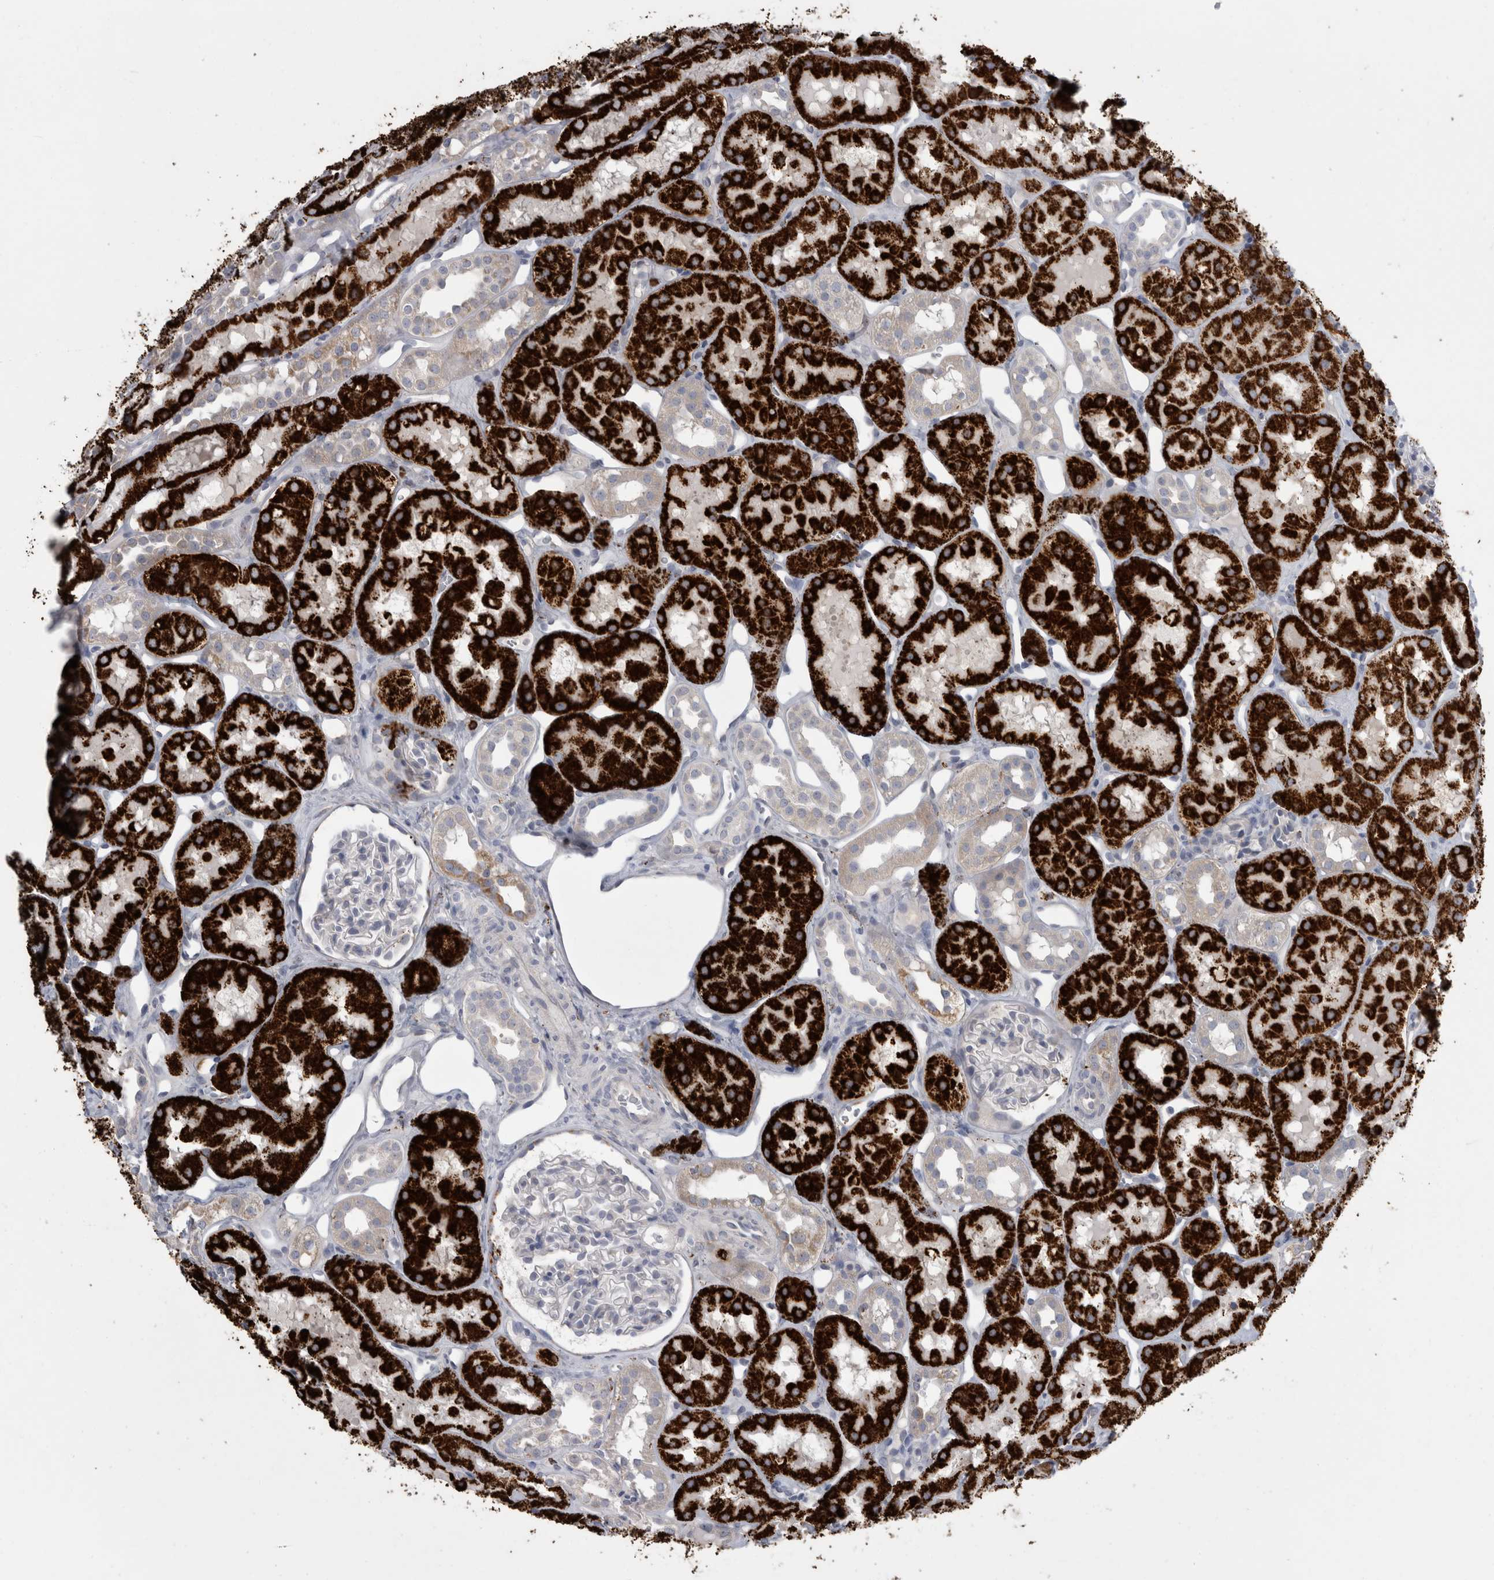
{"staining": {"intensity": "negative", "quantity": "none", "location": "none"}, "tissue": "kidney", "cell_type": "Cells in glomeruli", "image_type": "normal", "snomed": [{"axis": "morphology", "description": "Normal tissue, NOS"}, {"axis": "topography", "description": "Kidney"}], "caption": "Cells in glomeruli show no significant protein staining in normal kidney. (DAB (3,3'-diaminobenzidine) immunohistochemistry (IHC) with hematoxylin counter stain).", "gene": "GATM", "patient": {"sex": "male", "age": 16}}